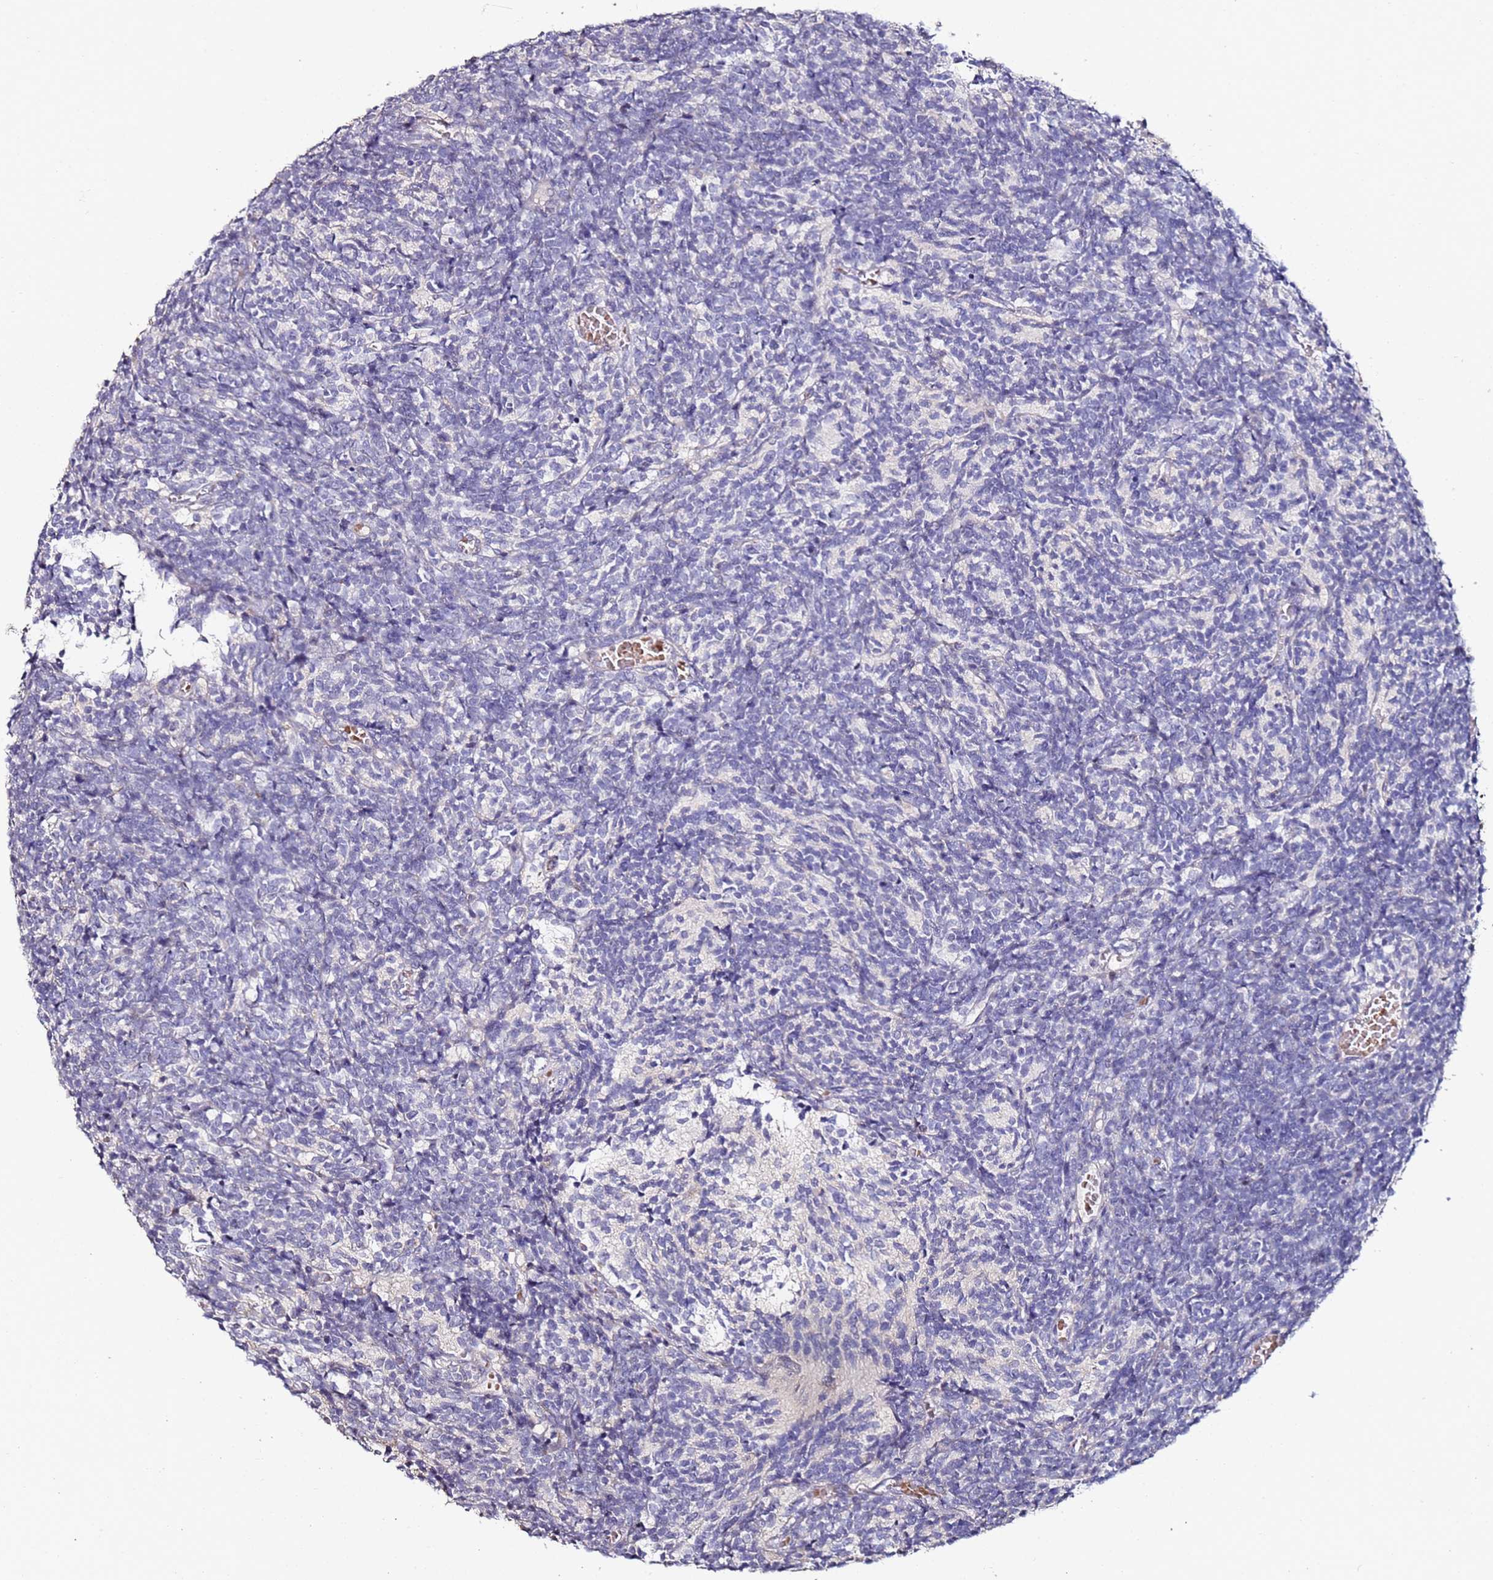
{"staining": {"intensity": "negative", "quantity": "none", "location": "none"}, "tissue": "glioma", "cell_type": "Tumor cells", "image_type": "cancer", "snomed": [{"axis": "morphology", "description": "Glioma, malignant, Low grade"}, {"axis": "topography", "description": "Brain"}], "caption": "Immunohistochemistry (IHC) image of human malignant glioma (low-grade) stained for a protein (brown), which exhibits no positivity in tumor cells.", "gene": "C3orf80", "patient": {"sex": "female", "age": 1}}